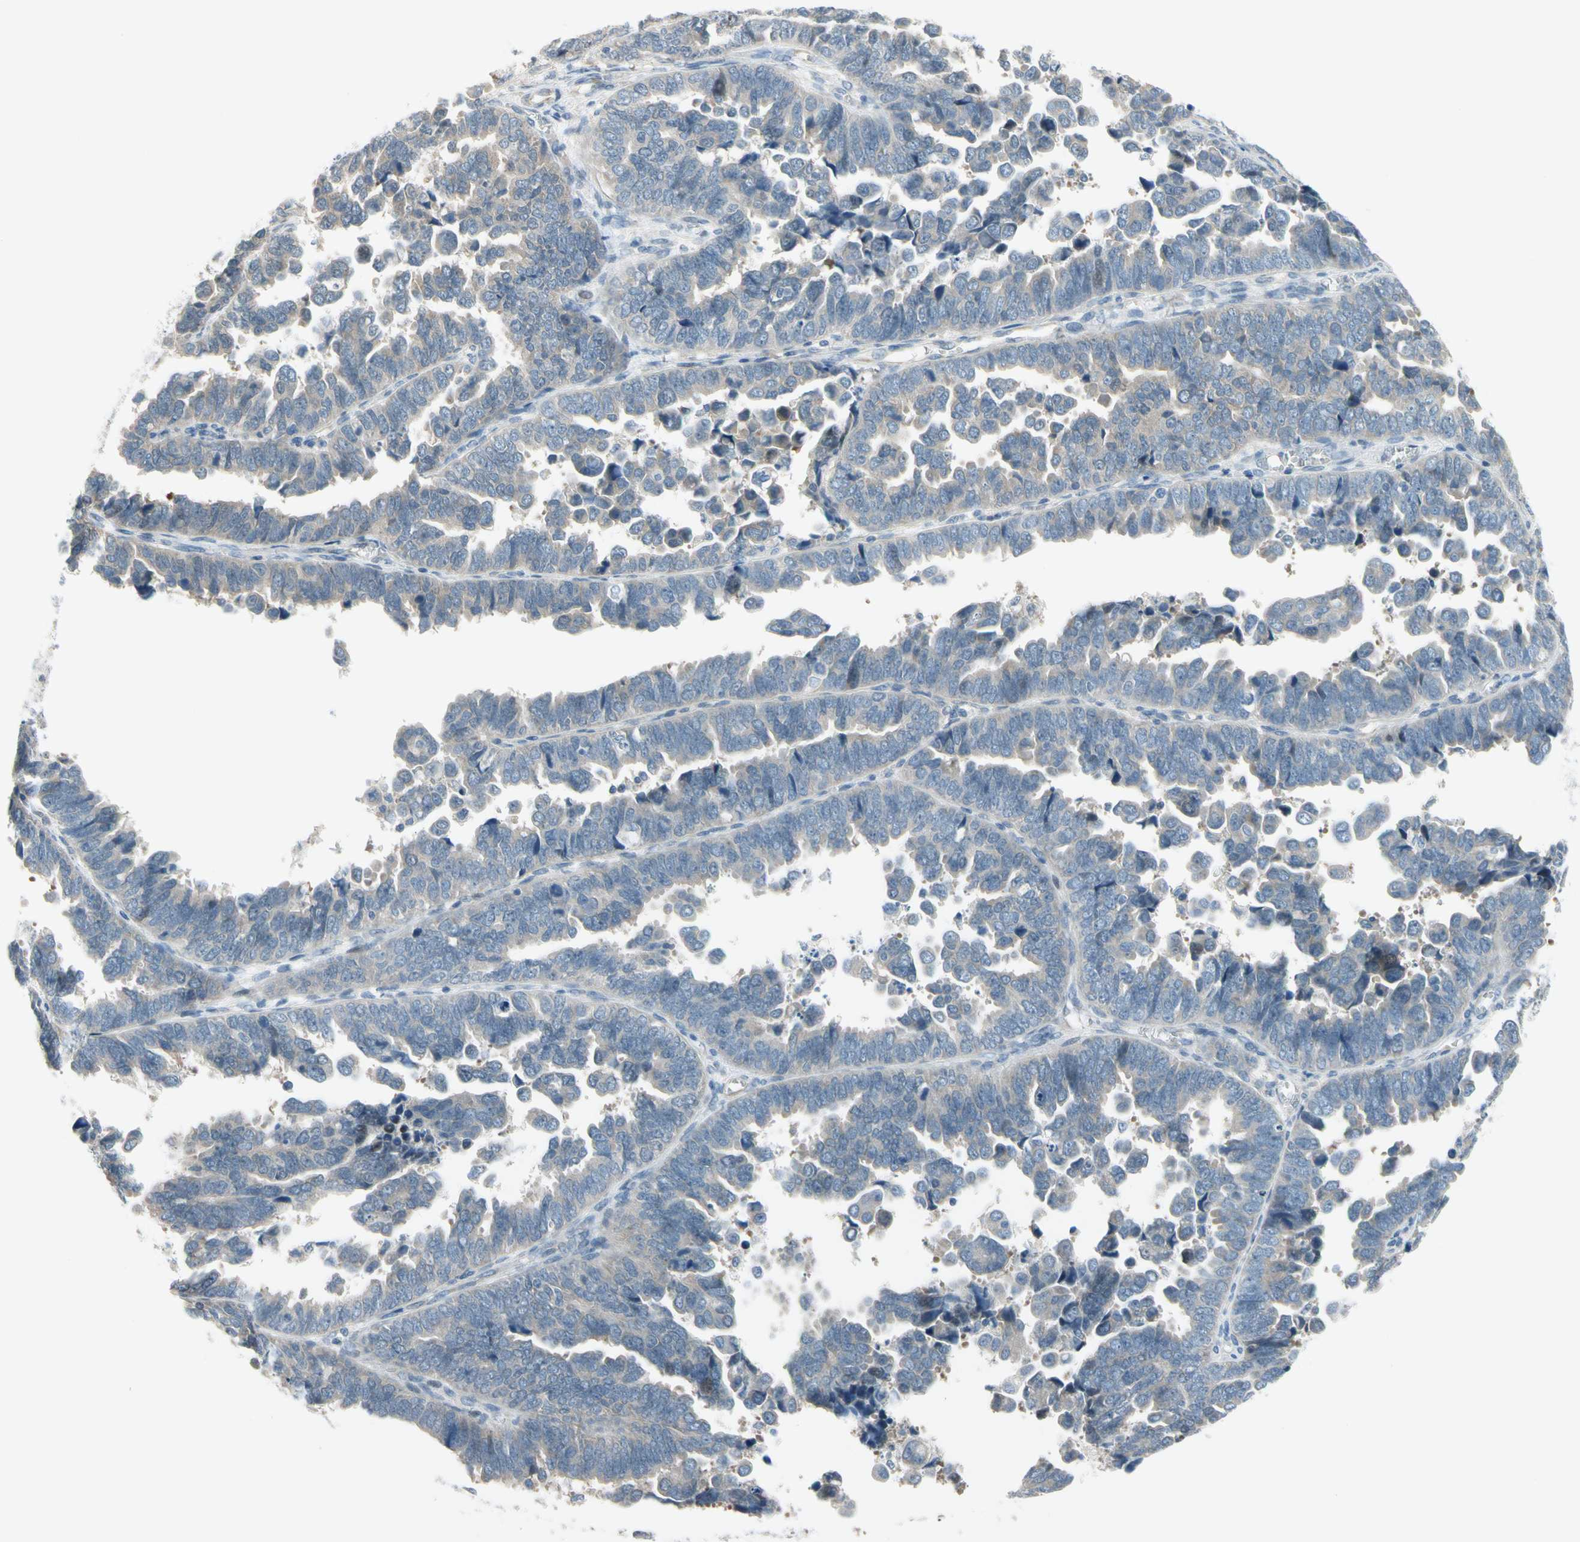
{"staining": {"intensity": "negative", "quantity": "none", "location": "none"}, "tissue": "endometrial cancer", "cell_type": "Tumor cells", "image_type": "cancer", "snomed": [{"axis": "morphology", "description": "Adenocarcinoma, NOS"}, {"axis": "topography", "description": "Endometrium"}], "caption": "Immunohistochemistry (IHC) image of human endometrial cancer stained for a protein (brown), which shows no expression in tumor cells.", "gene": "CFAP36", "patient": {"sex": "female", "age": 75}}